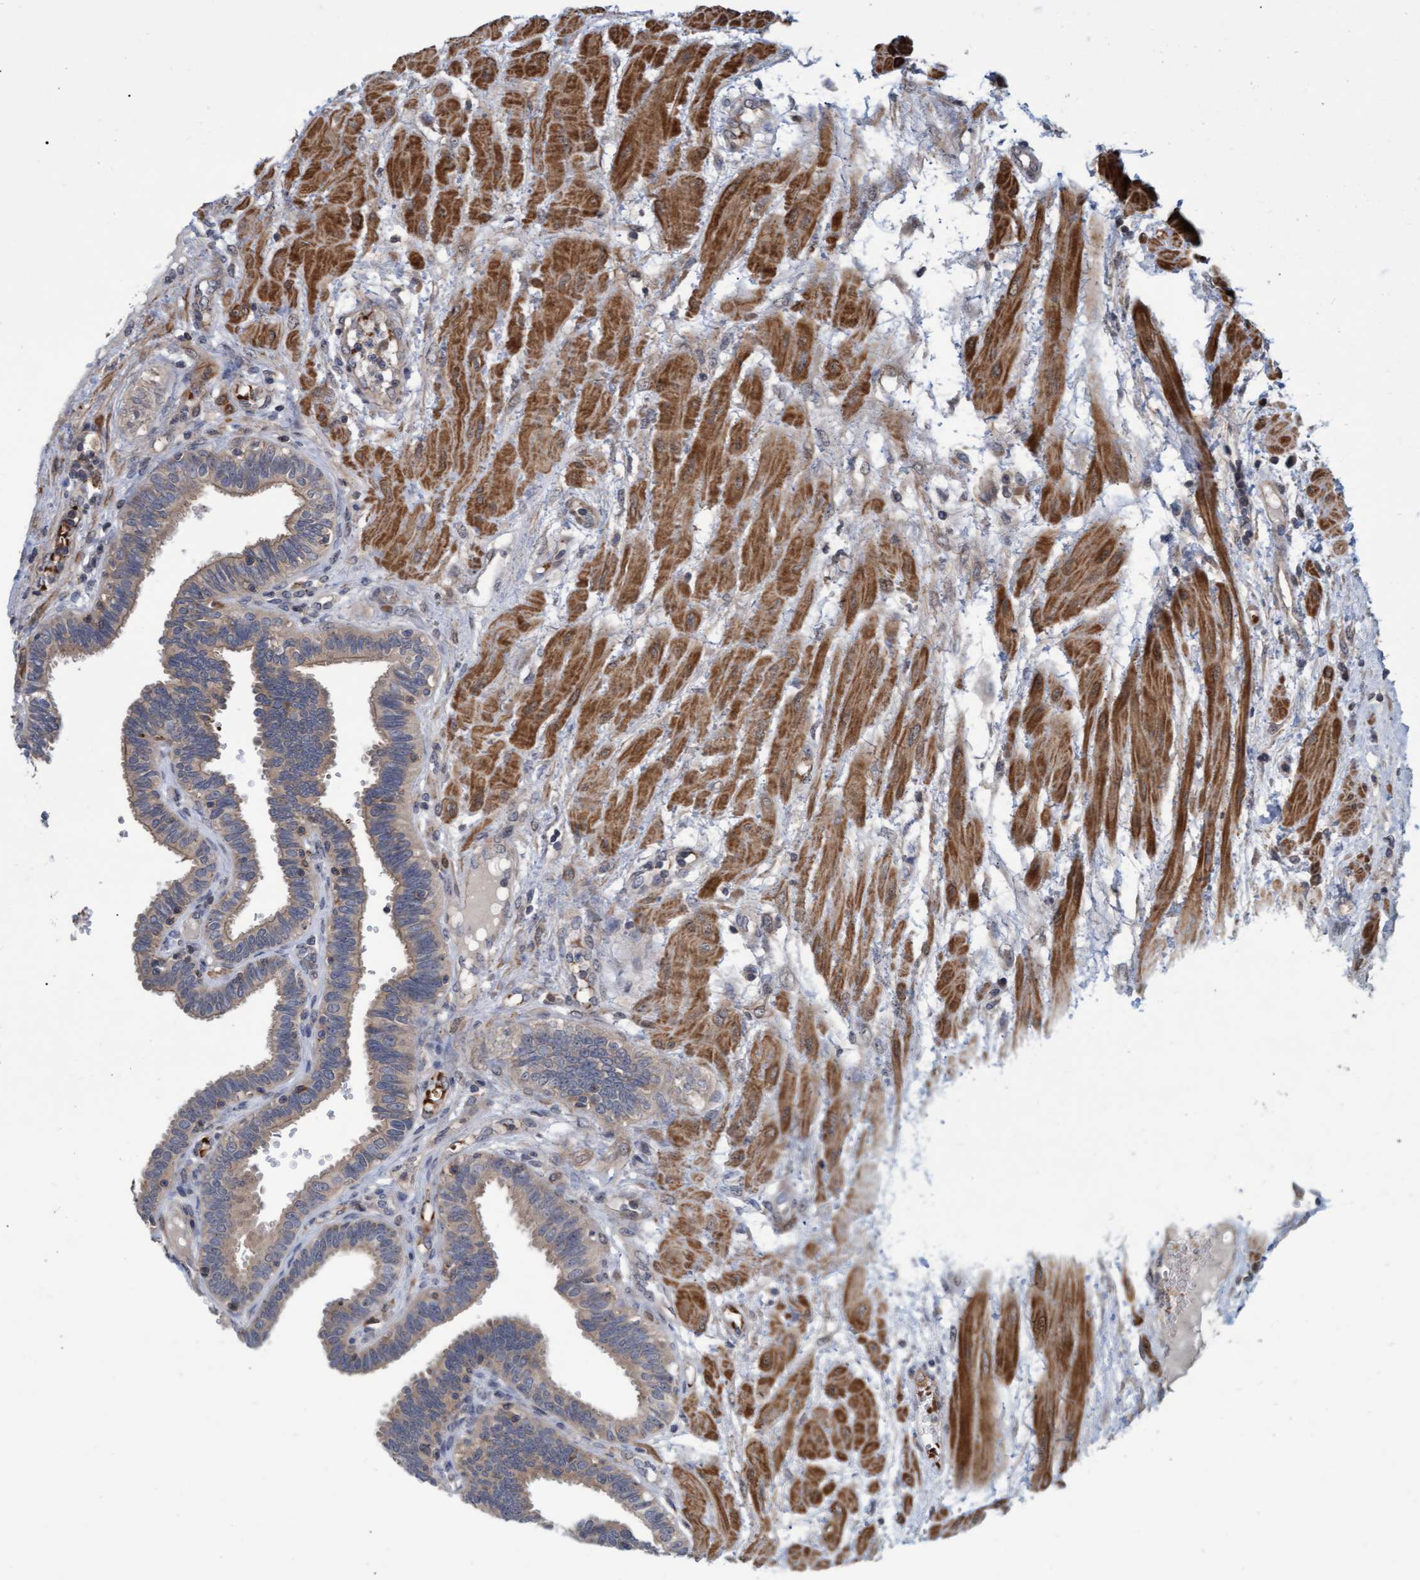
{"staining": {"intensity": "weak", "quantity": ">75%", "location": "cytoplasmic/membranous"}, "tissue": "fallopian tube", "cell_type": "Glandular cells", "image_type": "normal", "snomed": [{"axis": "morphology", "description": "Normal tissue, NOS"}, {"axis": "topography", "description": "Fallopian tube"}], "caption": "Glandular cells demonstrate weak cytoplasmic/membranous positivity in approximately >75% of cells in unremarkable fallopian tube.", "gene": "NAA15", "patient": {"sex": "female", "age": 32}}